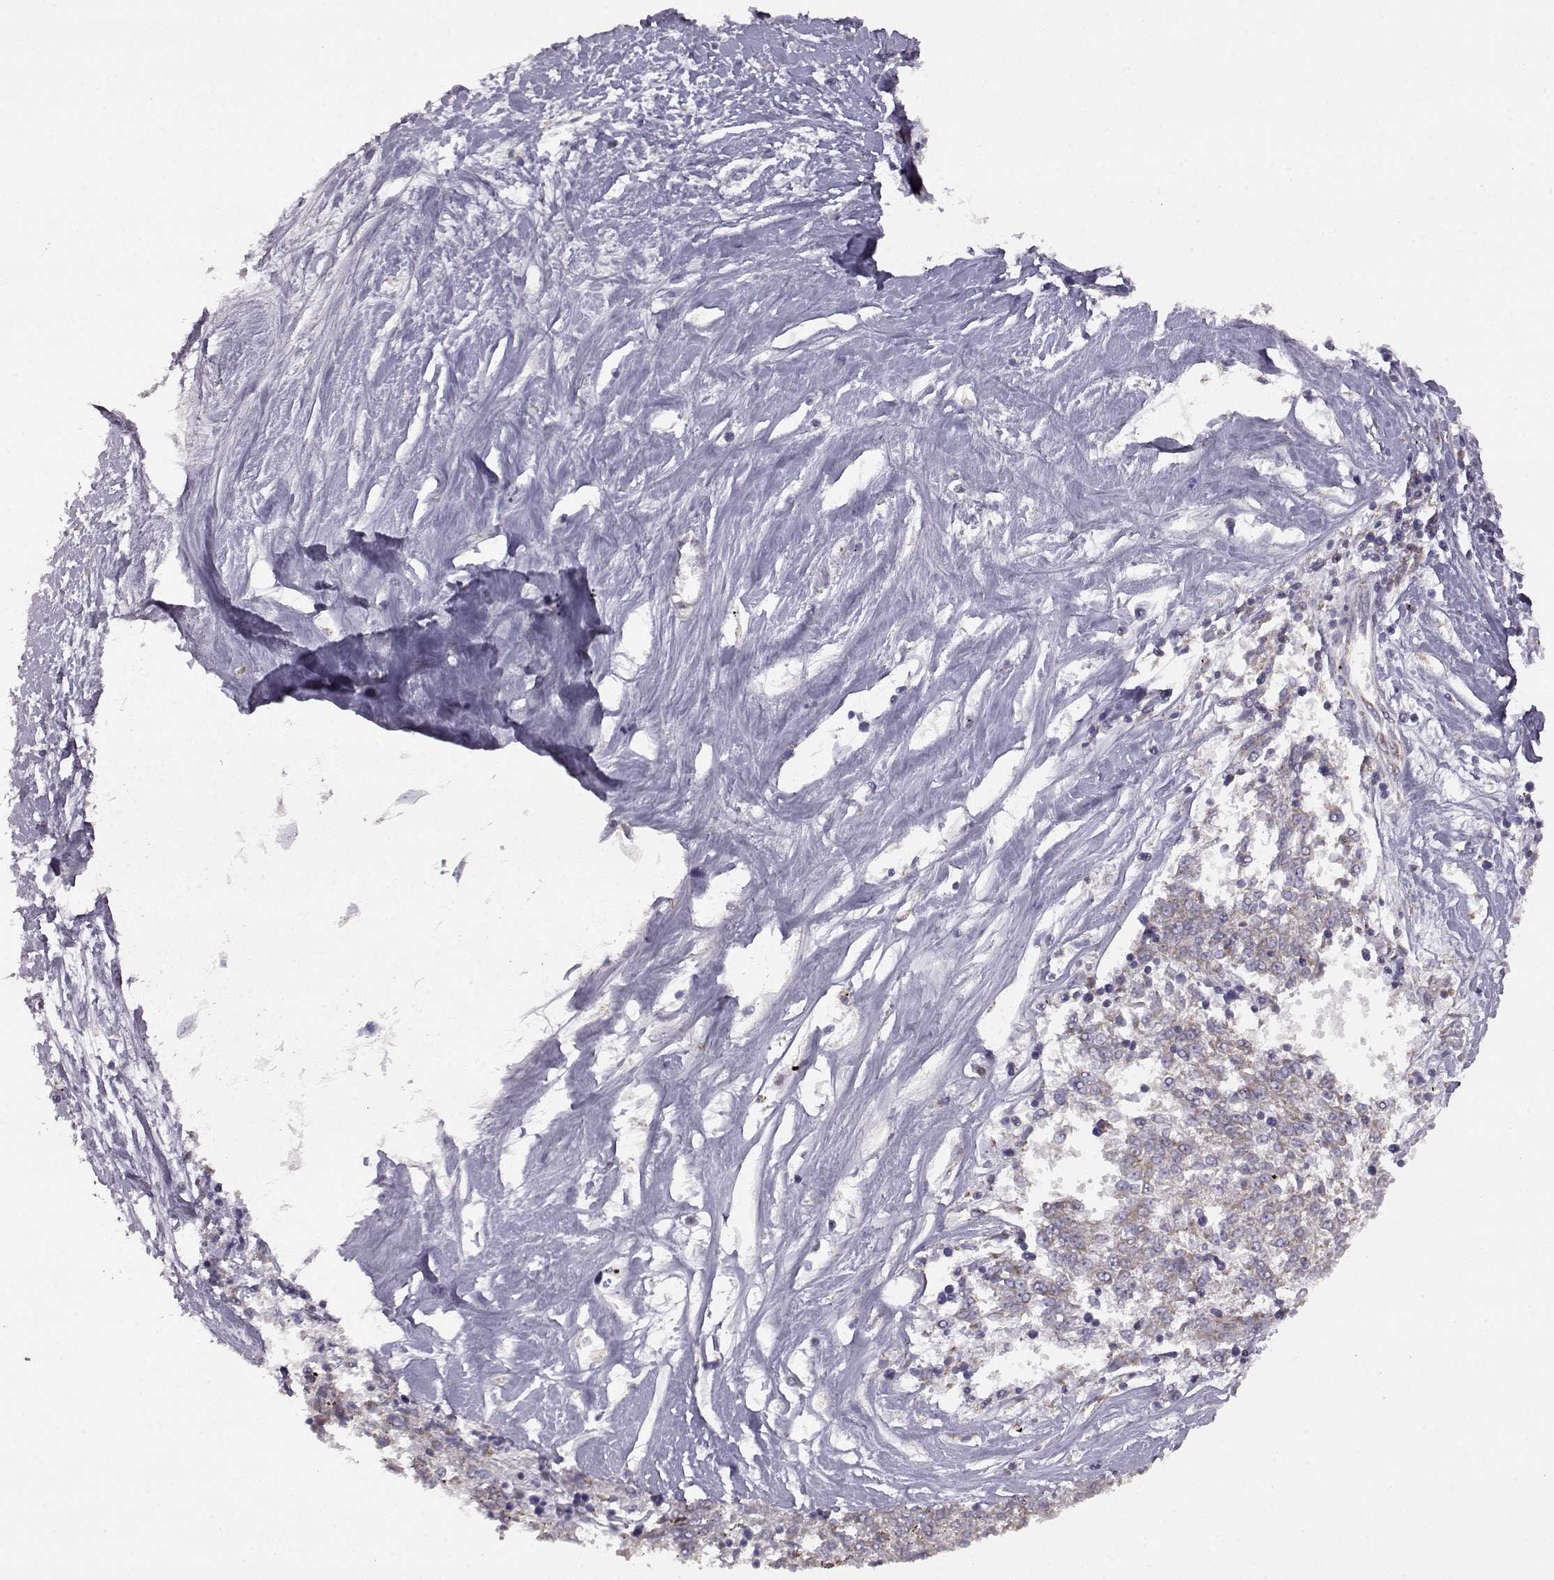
{"staining": {"intensity": "weak", "quantity": "<25%", "location": "cytoplasmic/membranous"}, "tissue": "melanoma", "cell_type": "Tumor cells", "image_type": "cancer", "snomed": [{"axis": "morphology", "description": "Malignant melanoma, NOS"}, {"axis": "topography", "description": "Skin"}], "caption": "The image shows no significant staining in tumor cells of melanoma.", "gene": "DDC", "patient": {"sex": "female", "age": 72}}